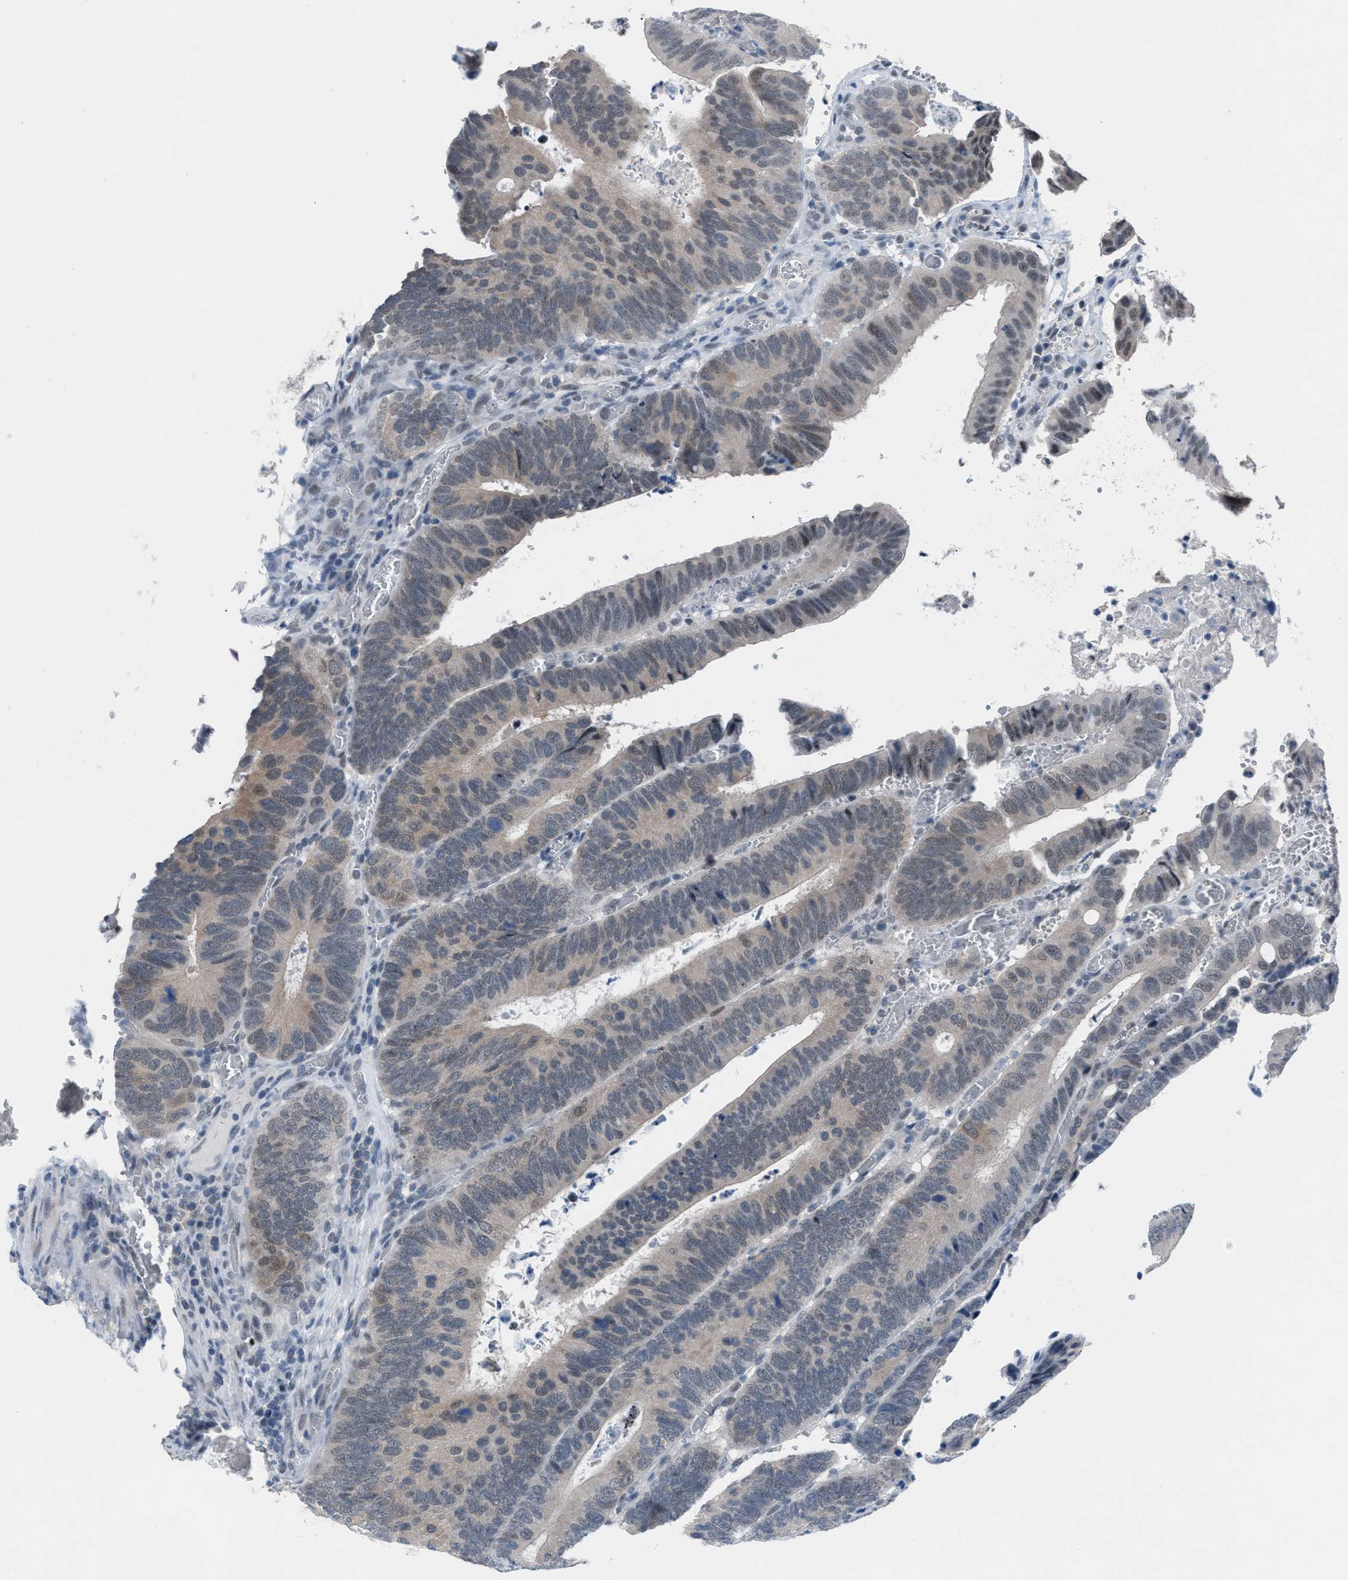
{"staining": {"intensity": "weak", "quantity": "<25%", "location": "cytoplasmic/membranous"}, "tissue": "colorectal cancer", "cell_type": "Tumor cells", "image_type": "cancer", "snomed": [{"axis": "morphology", "description": "Inflammation, NOS"}, {"axis": "morphology", "description": "Adenocarcinoma, NOS"}, {"axis": "topography", "description": "Colon"}], "caption": "IHC of human colorectal adenocarcinoma reveals no staining in tumor cells. The staining is performed using DAB (3,3'-diaminobenzidine) brown chromogen with nuclei counter-stained in using hematoxylin.", "gene": "ANAPC11", "patient": {"sex": "male", "age": 72}}